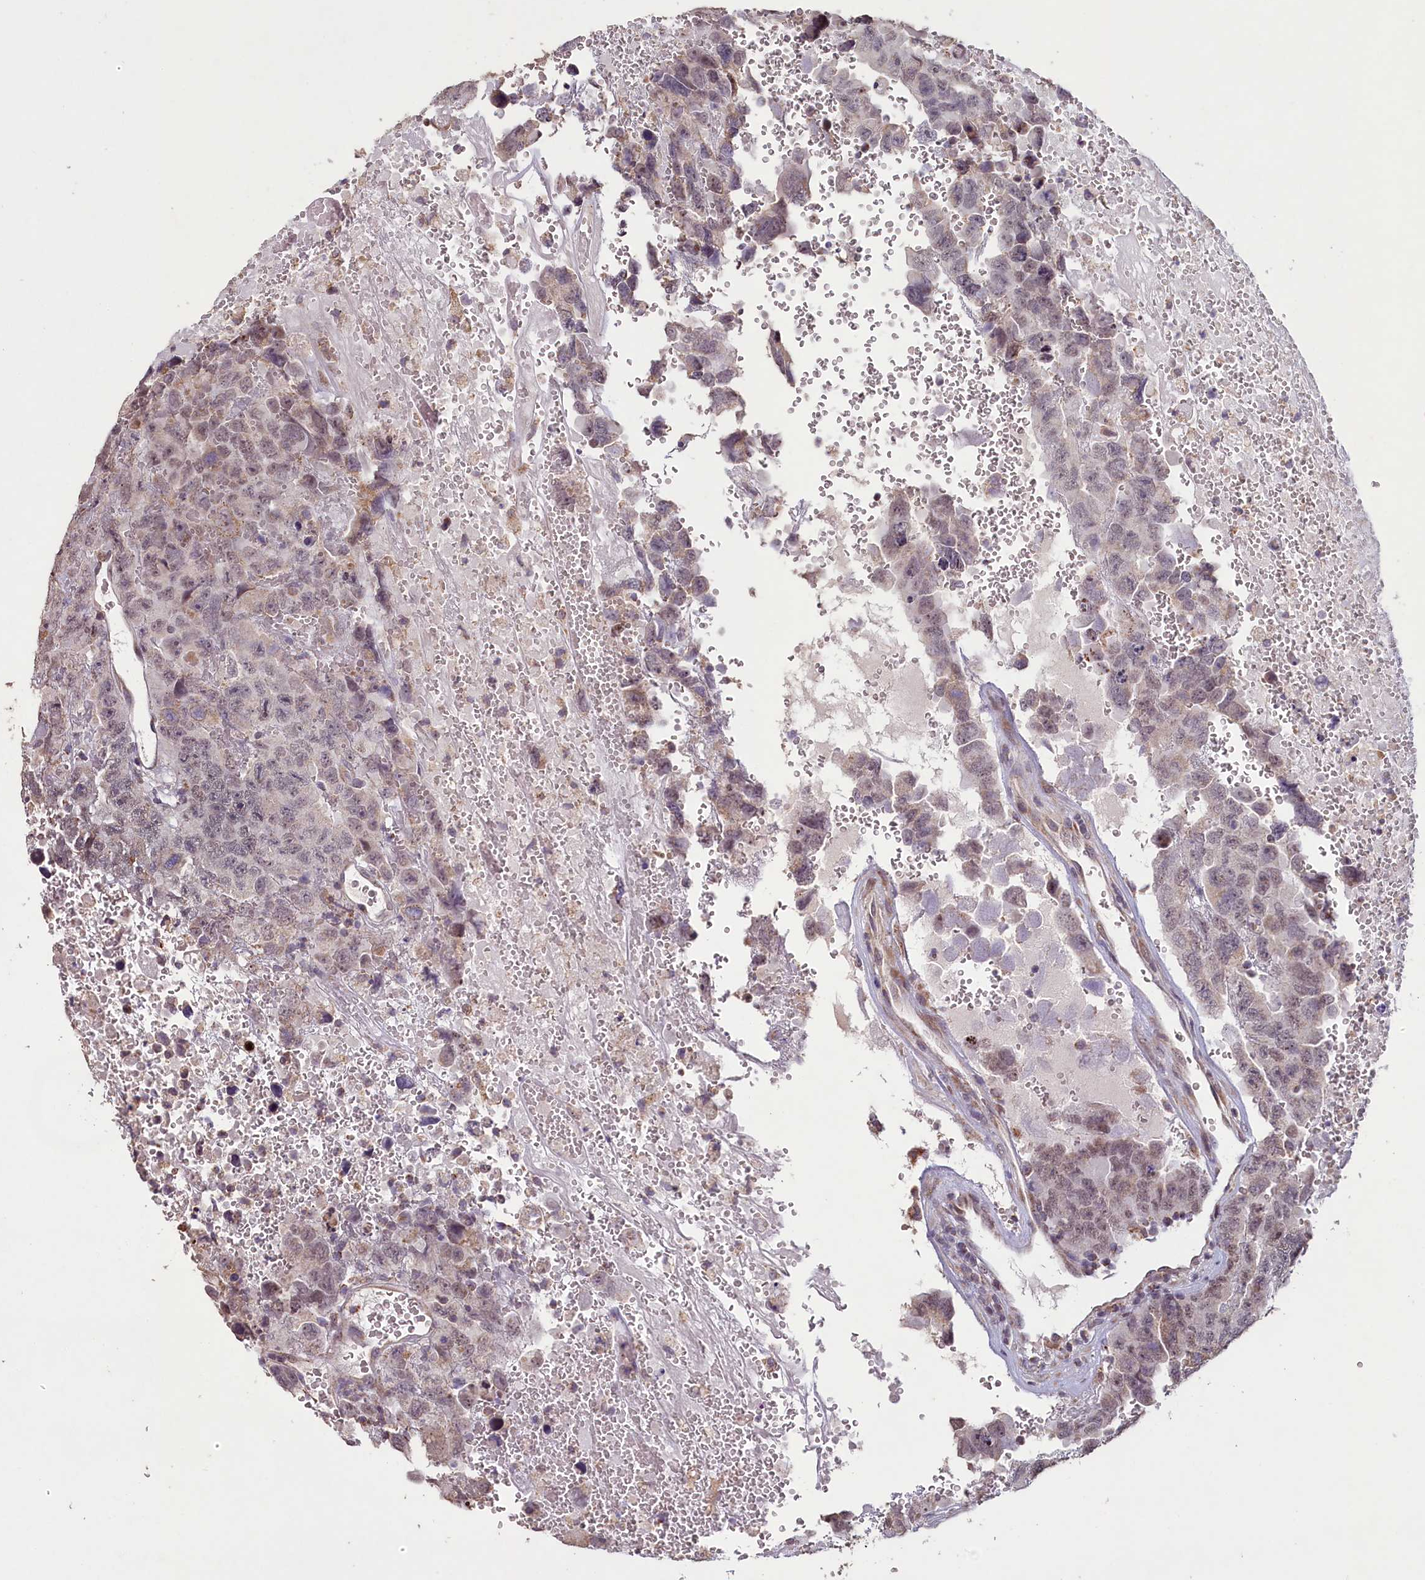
{"staining": {"intensity": "weak", "quantity": "<25%", "location": "cytoplasmic/membranous"}, "tissue": "testis cancer", "cell_type": "Tumor cells", "image_type": "cancer", "snomed": [{"axis": "morphology", "description": "Carcinoma, Embryonal, NOS"}, {"axis": "topography", "description": "Testis"}], "caption": "This is an IHC image of testis embryonal carcinoma. There is no staining in tumor cells.", "gene": "PDE6D", "patient": {"sex": "male", "age": 45}}